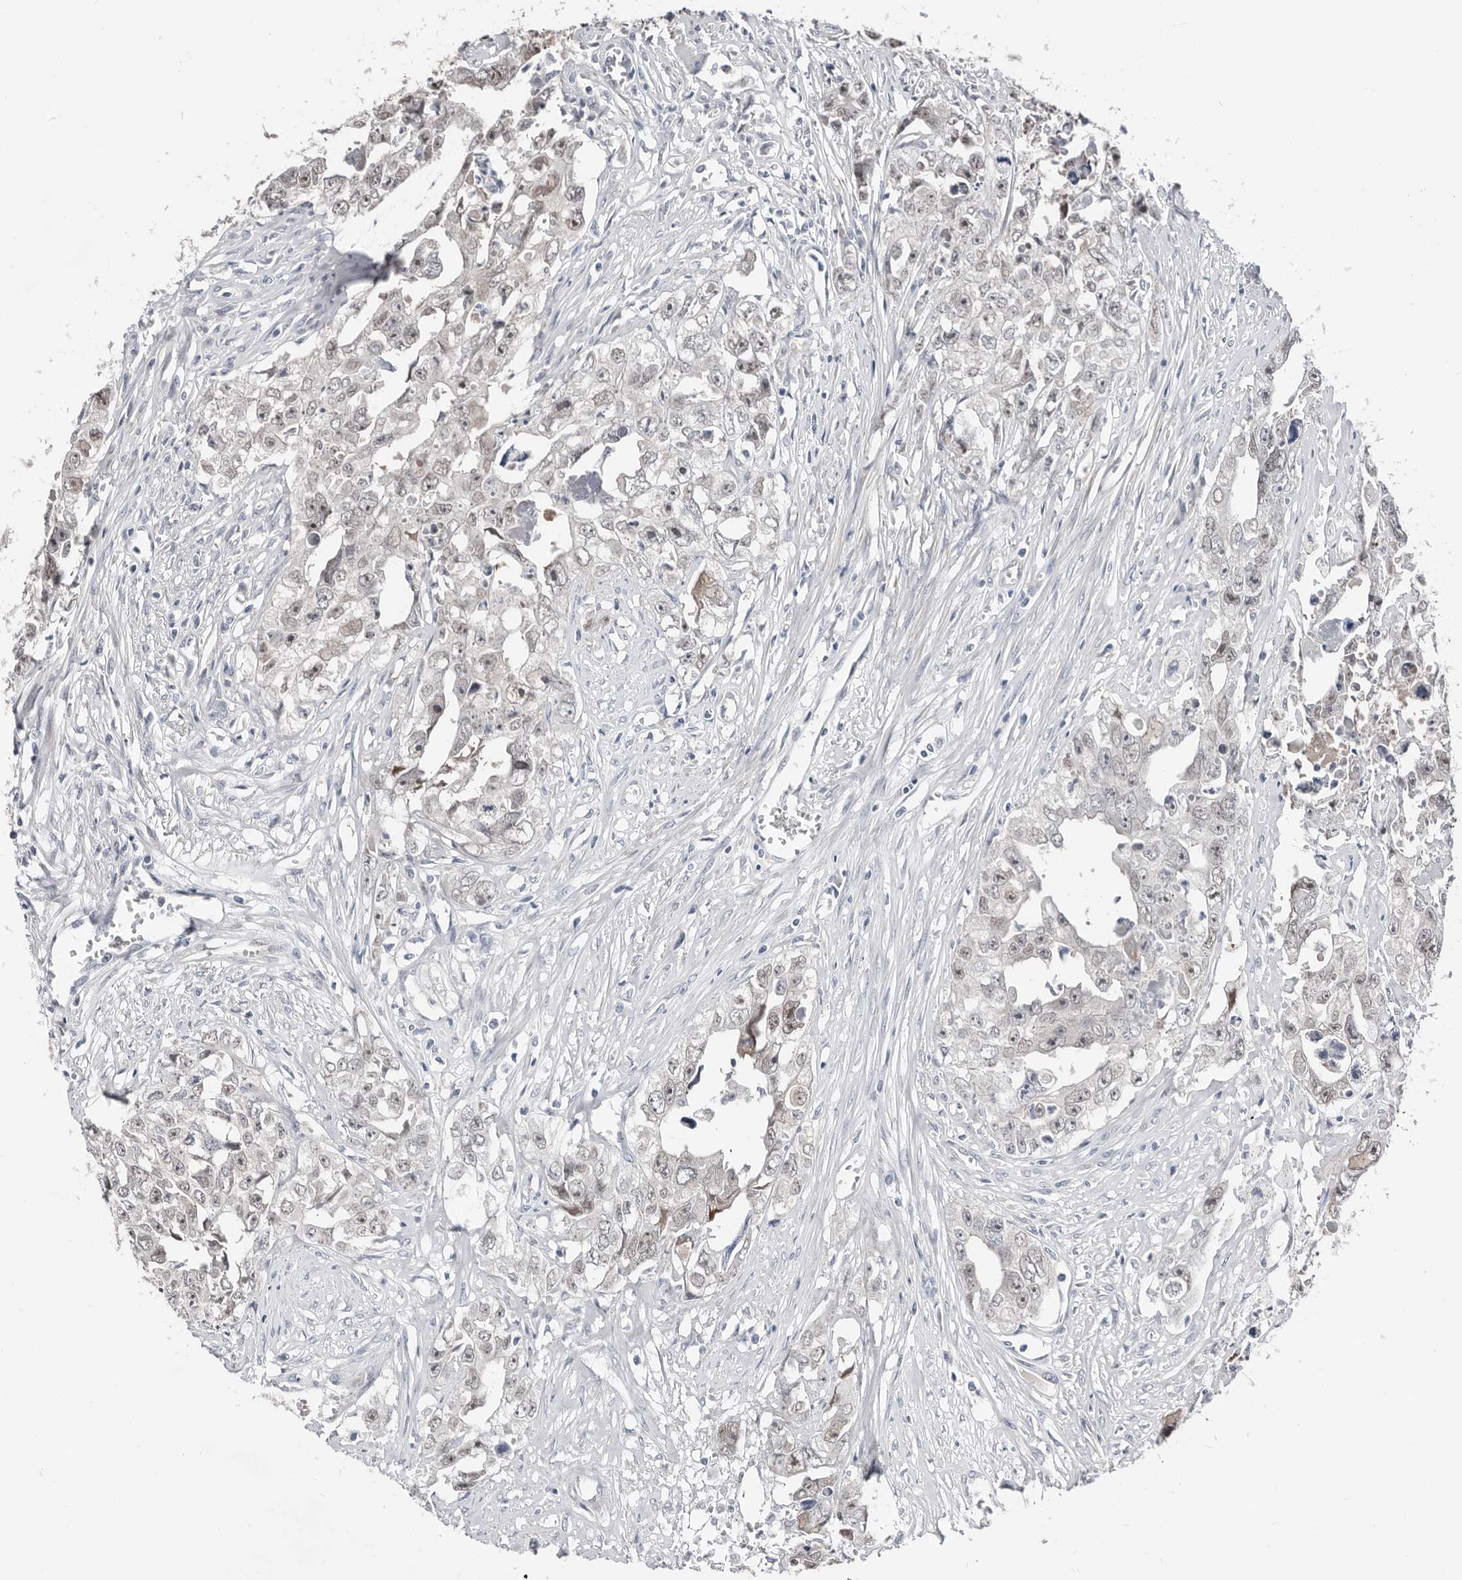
{"staining": {"intensity": "negative", "quantity": "none", "location": "none"}, "tissue": "testis cancer", "cell_type": "Tumor cells", "image_type": "cancer", "snomed": [{"axis": "morphology", "description": "Seminoma, NOS"}, {"axis": "morphology", "description": "Carcinoma, Embryonal, NOS"}, {"axis": "topography", "description": "Testis"}], "caption": "Human testis seminoma stained for a protein using immunohistochemistry exhibits no positivity in tumor cells.", "gene": "ASRGL1", "patient": {"sex": "male", "age": 43}}